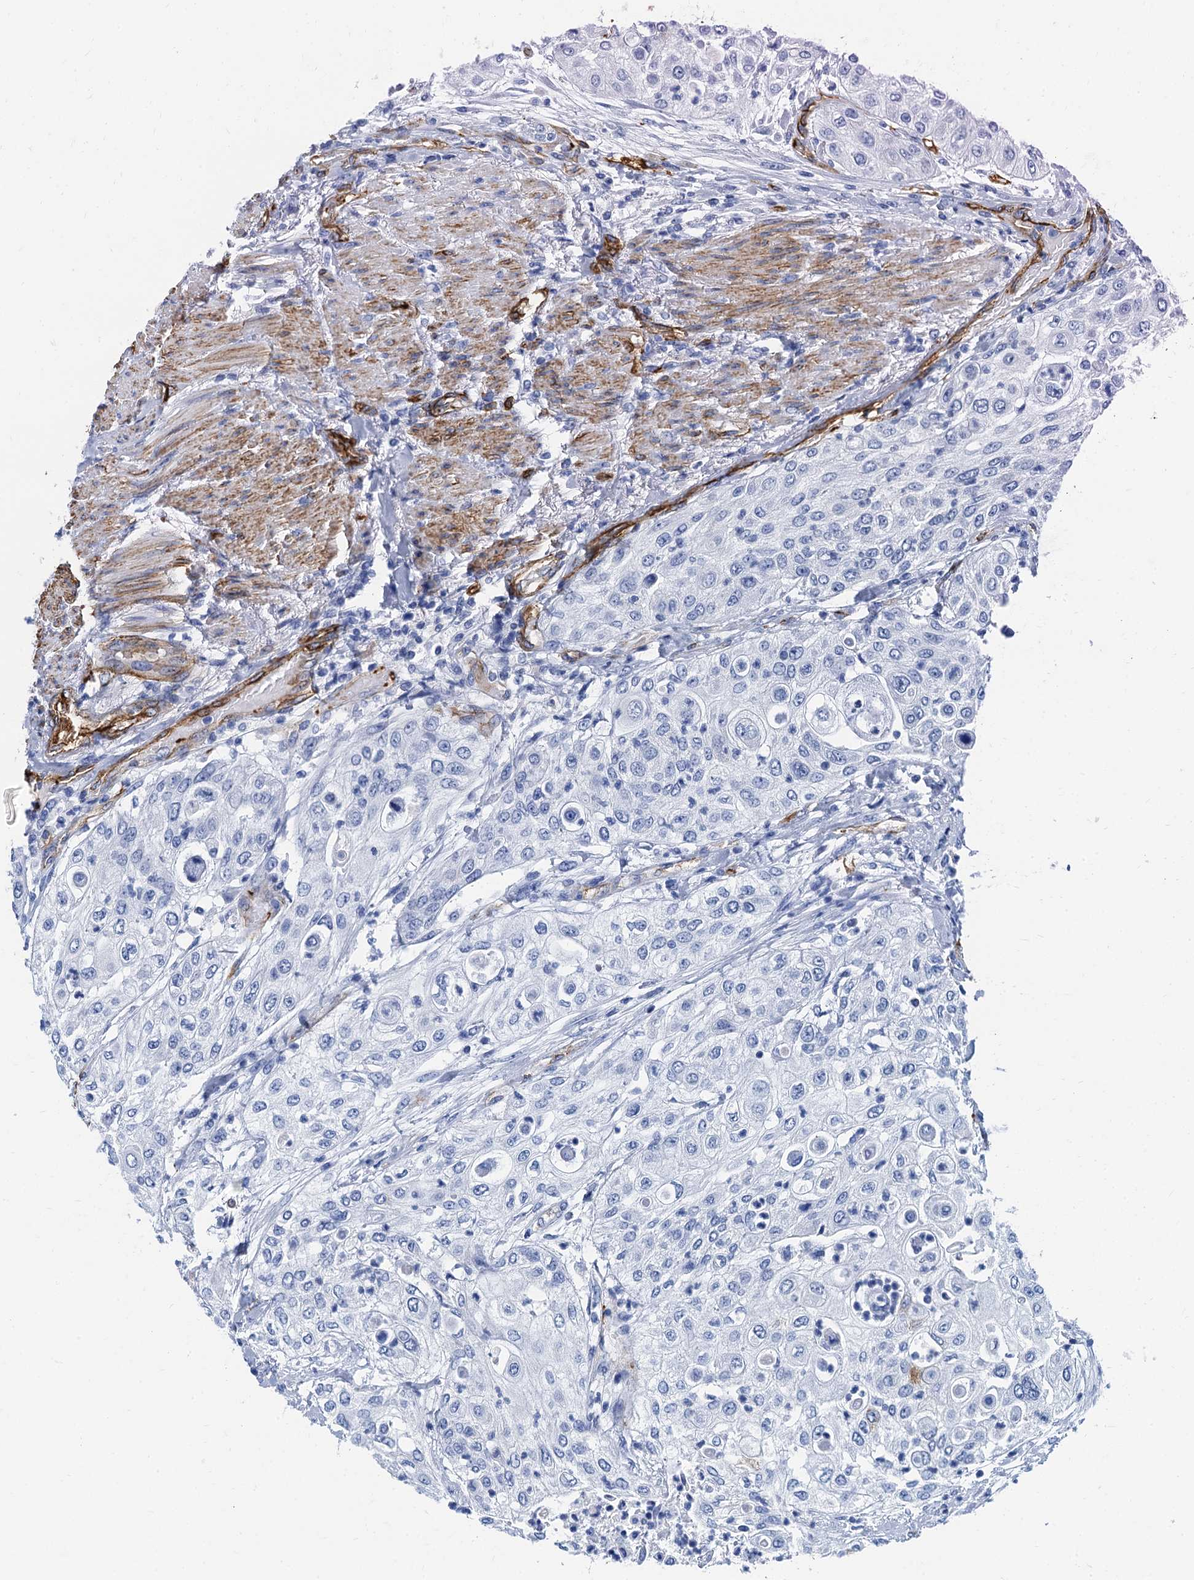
{"staining": {"intensity": "negative", "quantity": "none", "location": "none"}, "tissue": "urothelial cancer", "cell_type": "Tumor cells", "image_type": "cancer", "snomed": [{"axis": "morphology", "description": "Urothelial carcinoma, High grade"}, {"axis": "topography", "description": "Urinary bladder"}], "caption": "This is an IHC photomicrograph of high-grade urothelial carcinoma. There is no staining in tumor cells.", "gene": "CAVIN2", "patient": {"sex": "female", "age": 79}}